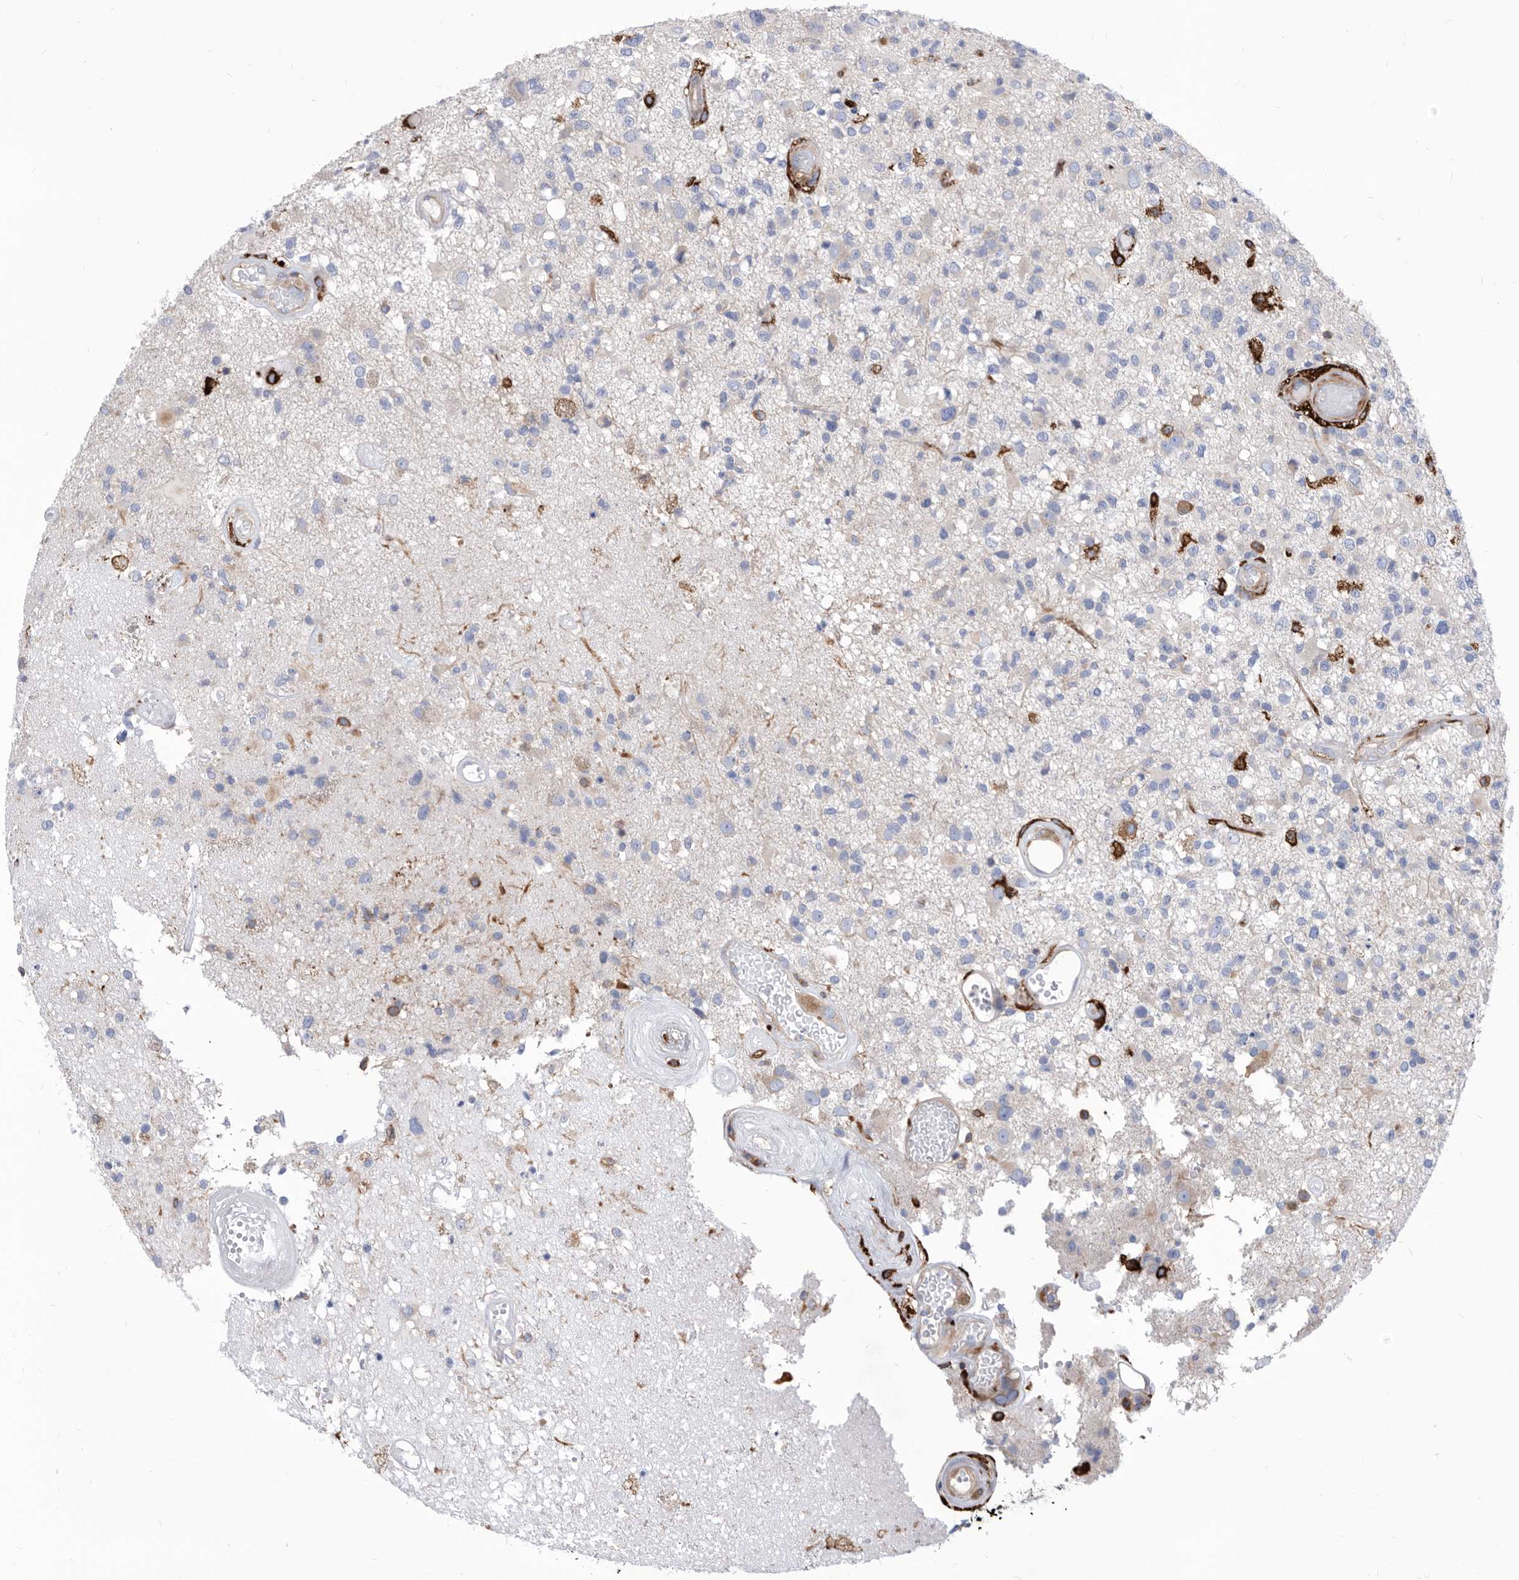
{"staining": {"intensity": "negative", "quantity": "none", "location": "none"}, "tissue": "glioma", "cell_type": "Tumor cells", "image_type": "cancer", "snomed": [{"axis": "morphology", "description": "Glioma, malignant, High grade"}, {"axis": "morphology", "description": "Glioblastoma, NOS"}, {"axis": "topography", "description": "Brain"}], "caption": "IHC photomicrograph of malignant glioma (high-grade) stained for a protein (brown), which demonstrates no staining in tumor cells.", "gene": "SMG7", "patient": {"sex": "male", "age": 60}}